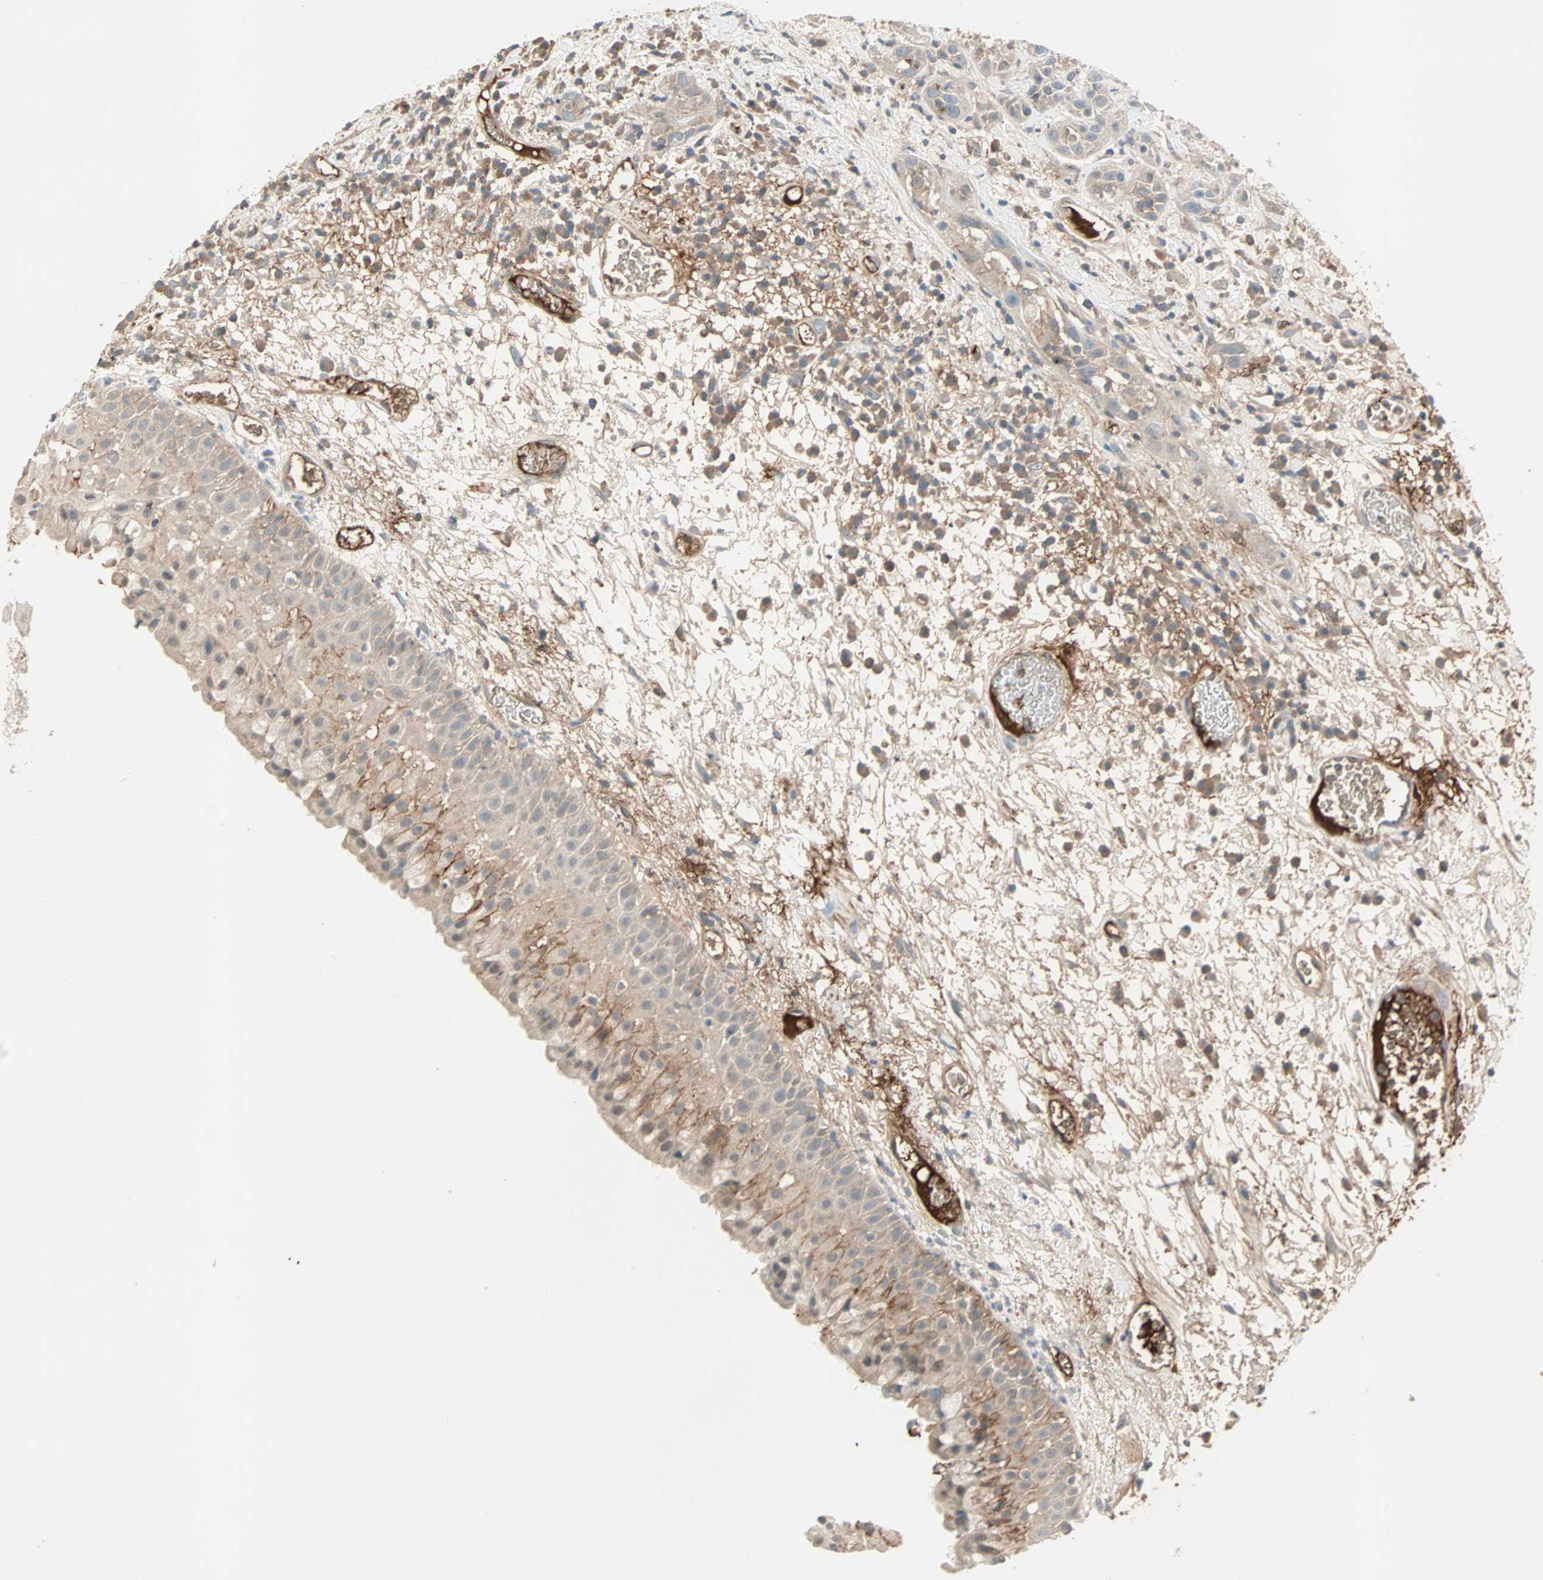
{"staining": {"intensity": "weak", "quantity": ">75%", "location": "cytoplasmic/membranous"}, "tissue": "head and neck cancer", "cell_type": "Tumor cells", "image_type": "cancer", "snomed": [{"axis": "morphology", "description": "Squamous cell carcinoma, NOS"}, {"axis": "topography", "description": "Head-Neck"}], "caption": "Immunohistochemical staining of head and neck cancer (squamous cell carcinoma) demonstrates low levels of weak cytoplasmic/membranous expression in about >75% of tumor cells.", "gene": "TEC", "patient": {"sex": "male", "age": 62}}